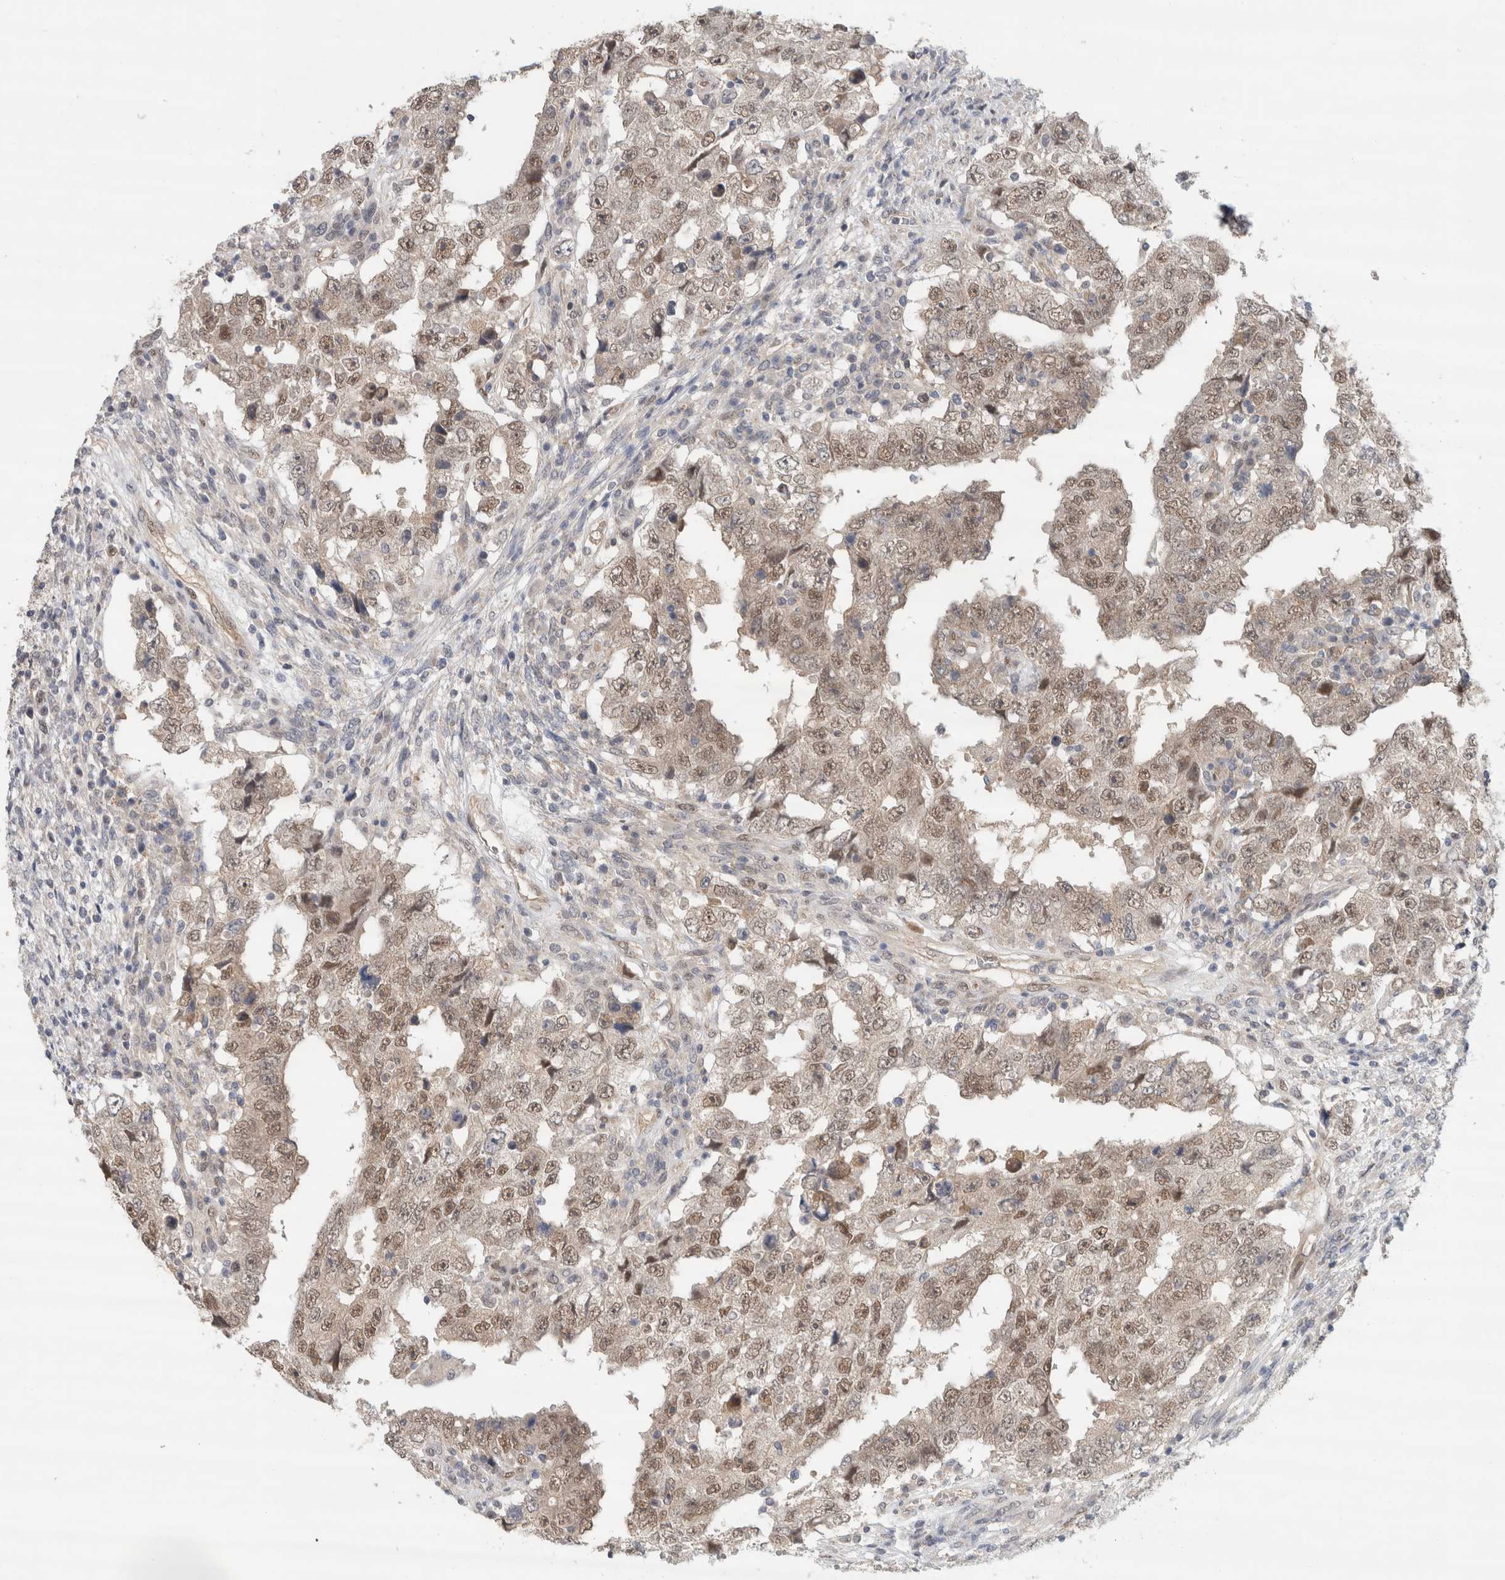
{"staining": {"intensity": "moderate", "quantity": ">75%", "location": "nuclear"}, "tissue": "testis cancer", "cell_type": "Tumor cells", "image_type": "cancer", "snomed": [{"axis": "morphology", "description": "Carcinoma, Embryonal, NOS"}, {"axis": "topography", "description": "Testis"}], "caption": "A brown stain highlights moderate nuclear positivity of a protein in human testis embryonal carcinoma tumor cells.", "gene": "EIF4G3", "patient": {"sex": "male", "age": 26}}